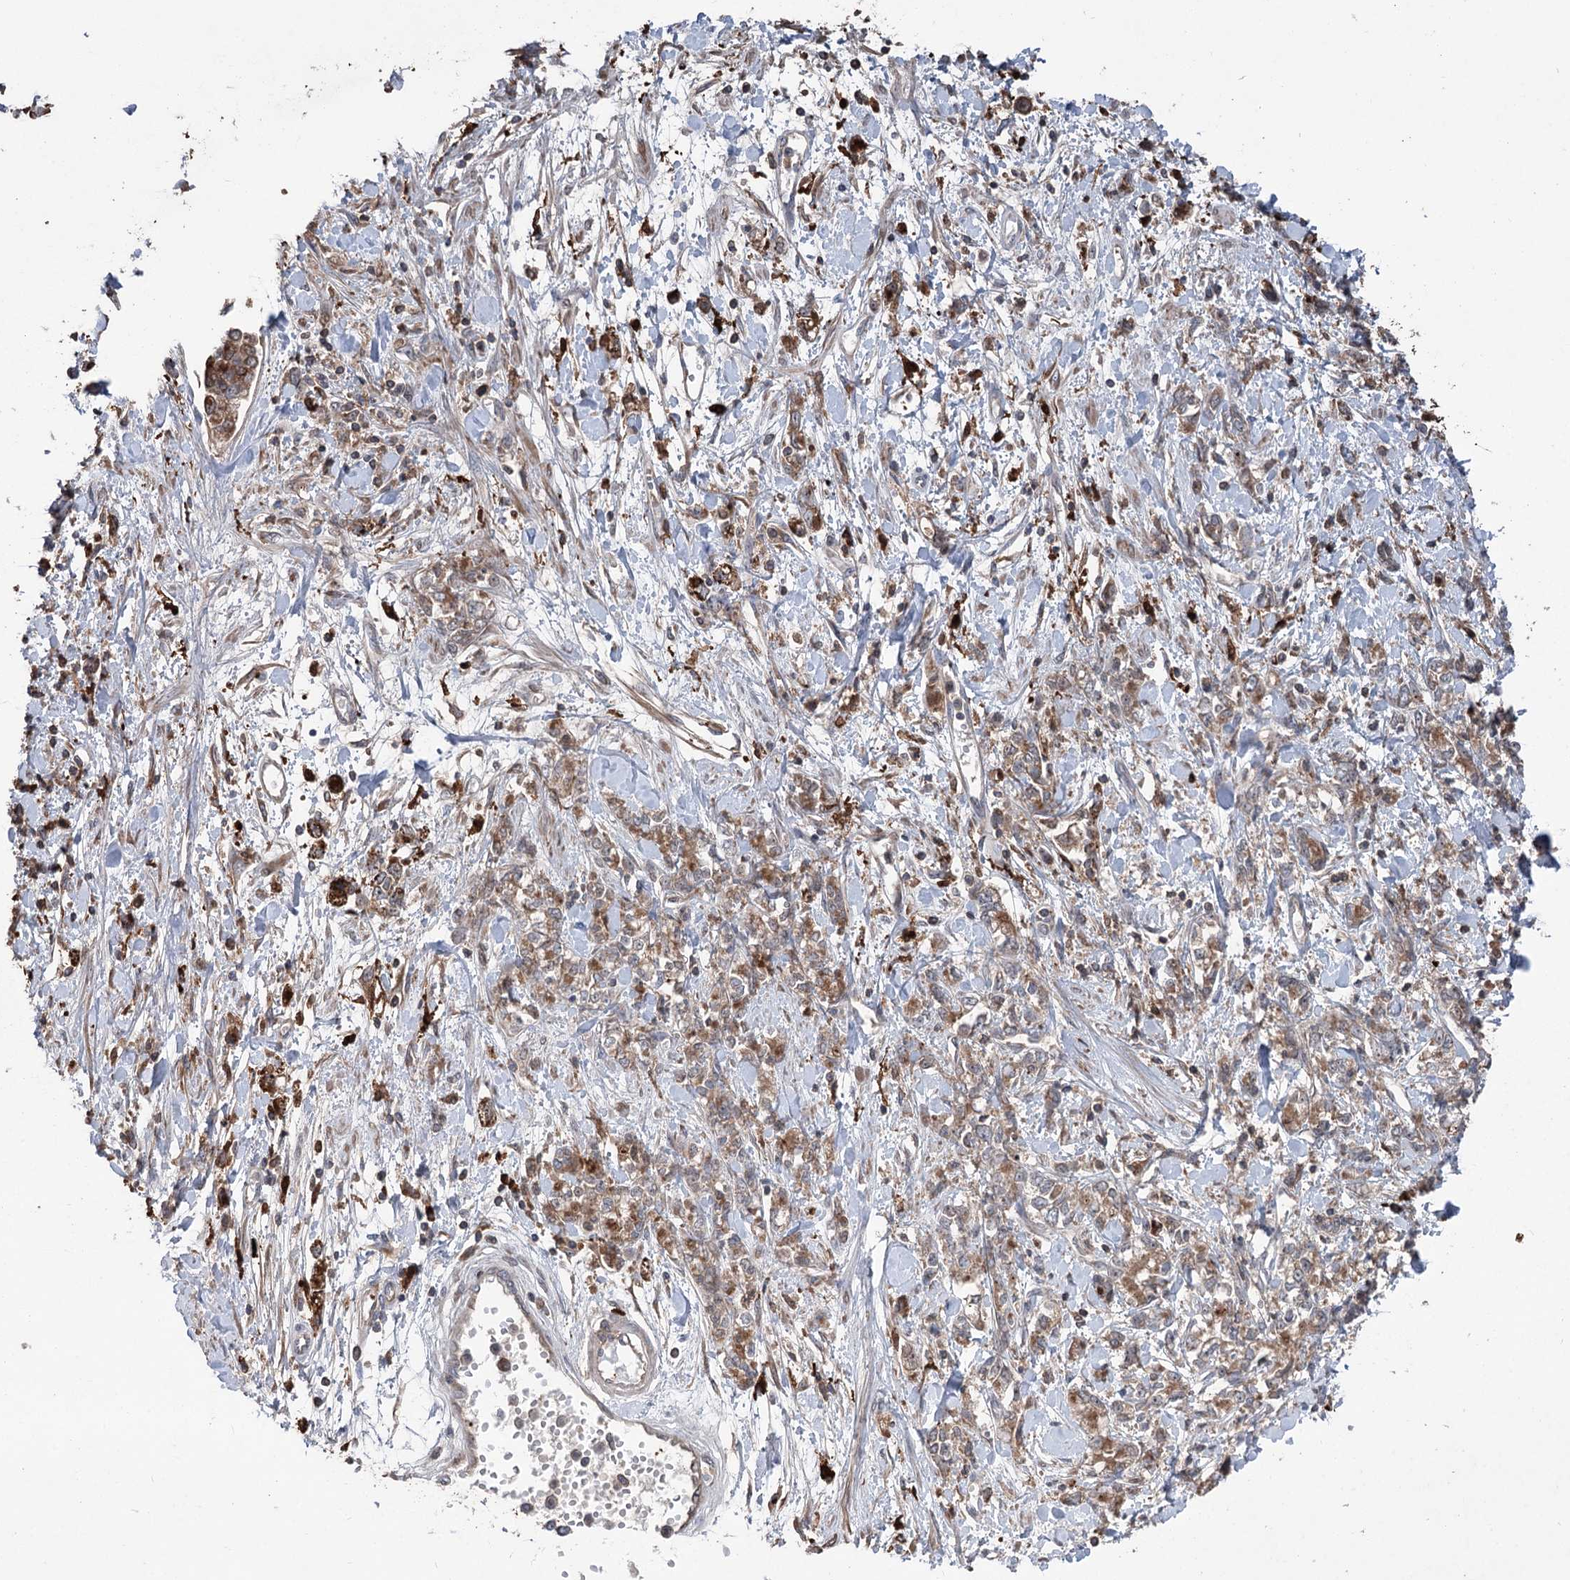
{"staining": {"intensity": "moderate", "quantity": ">75%", "location": "cytoplasmic/membranous"}, "tissue": "stomach cancer", "cell_type": "Tumor cells", "image_type": "cancer", "snomed": [{"axis": "morphology", "description": "Adenocarcinoma, NOS"}, {"axis": "topography", "description": "Stomach"}], "caption": "This is an image of IHC staining of stomach adenocarcinoma, which shows moderate staining in the cytoplasmic/membranous of tumor cells.", "gene": "PPP1R21", "patient": {"sex": "female", "age": 76}}